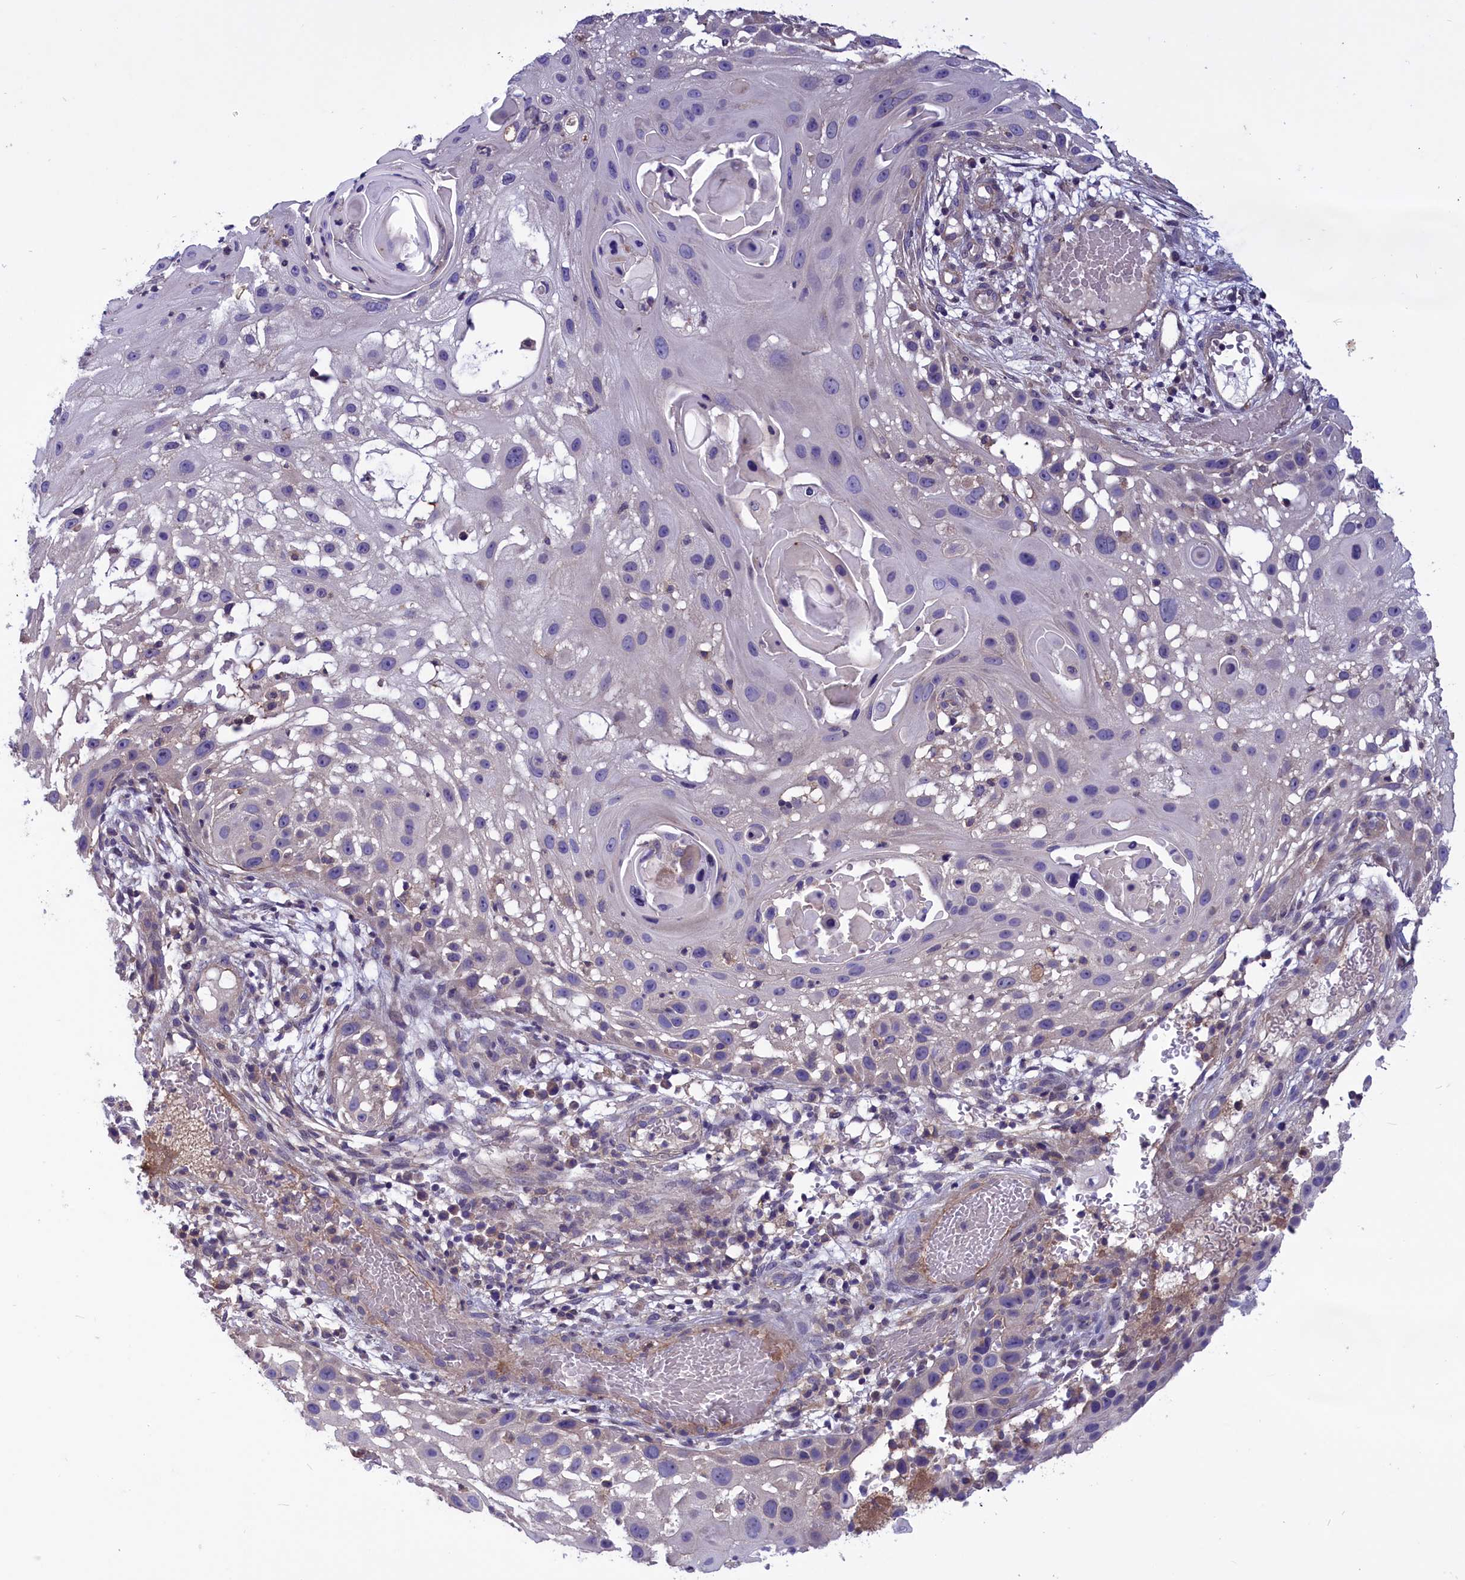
{"staining": {"intensity": "negative", "quantity": "none", "location": "none"}, "tissue": "skin cancer", "cell_type": "Tumor cells", "image_type": "cancer", "snomed": [{"axis": "morphology", "description": "Squamous cell carcinoma, NOS"}, {"axis": "topography", "description": "Skin"}], "caption": "This micrograph is of skin cancer stained with immunohistochemistry (IHC) to label a protein in brown with the nuclei are counter-stained blue. There is no staining in tumor cells.", "gene": "AMDHD2", "patient": {"sex": "female", "age": 44}}